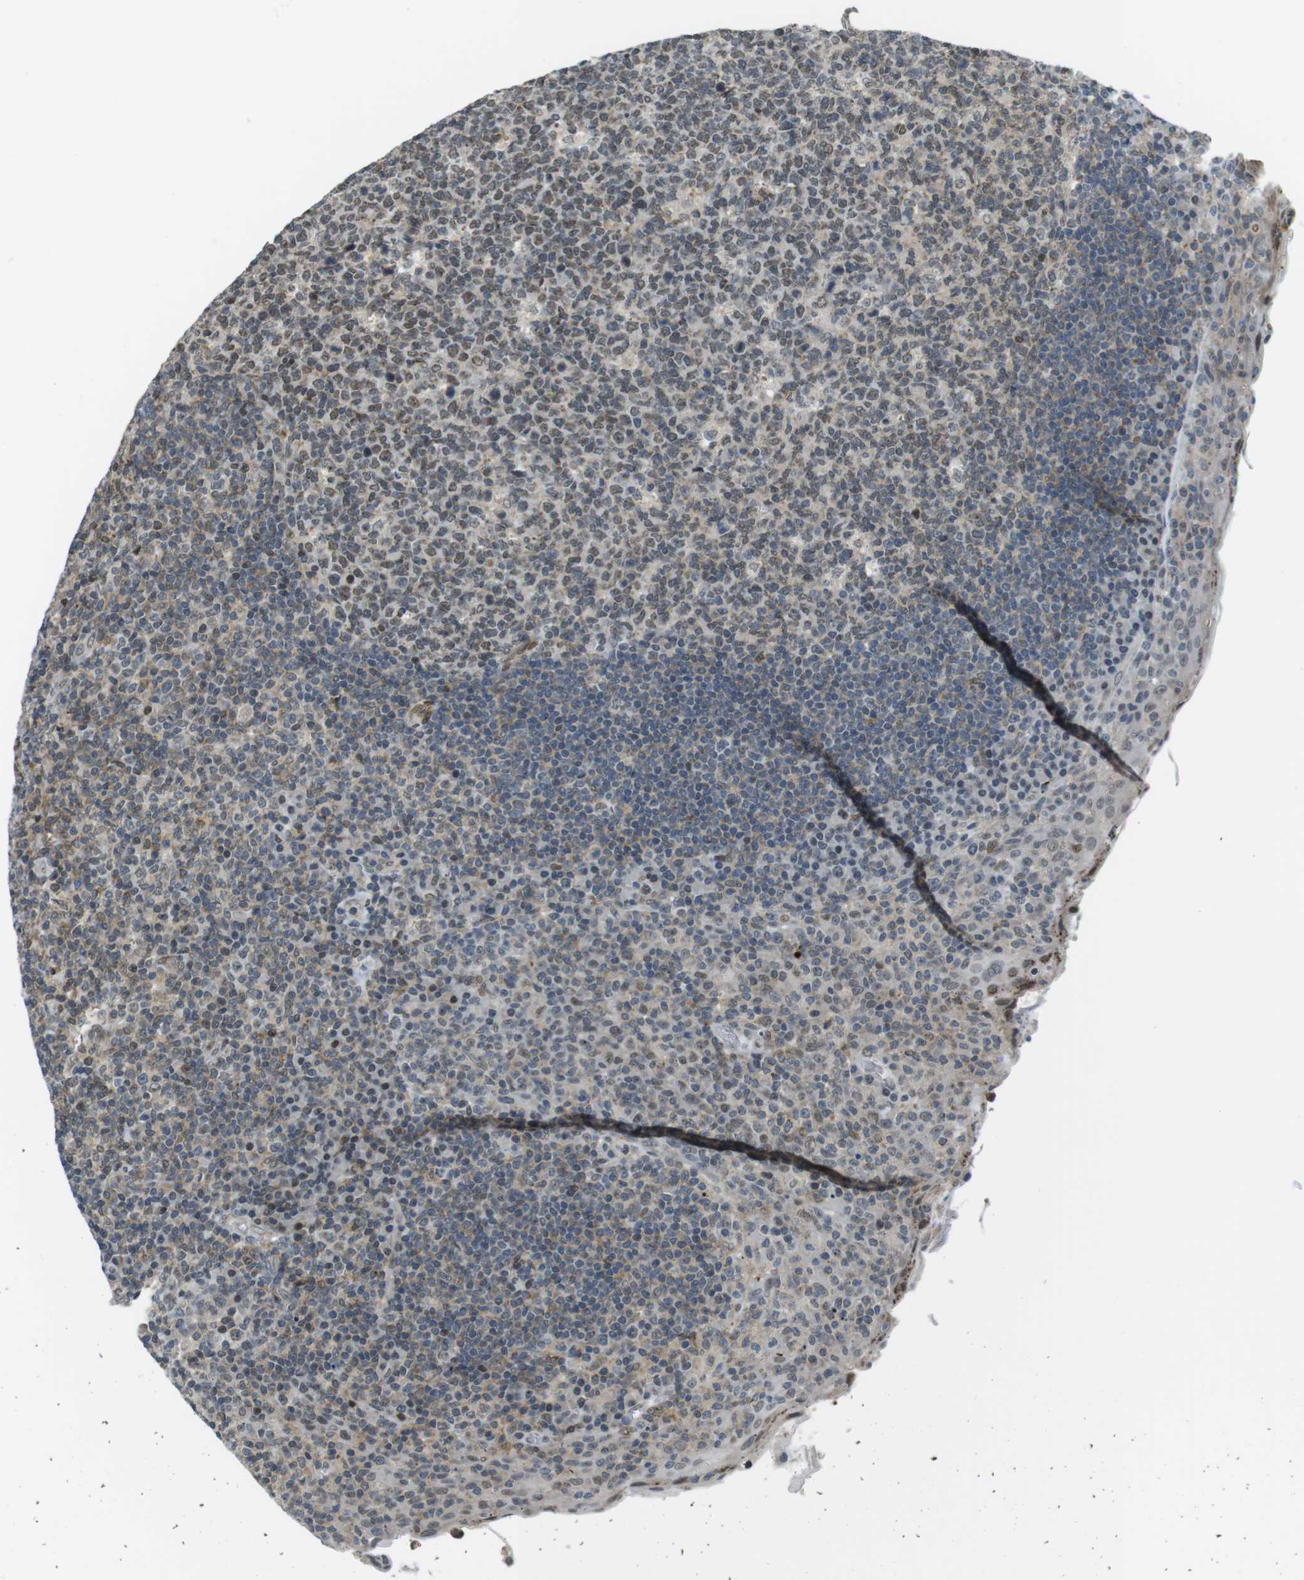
{"staining": {"intensity": "weak", "quantity": "25%-75%", "location": "nuclear"}, "tissue": "tonsil", "cell_type": "Germinal center cells", "image_type": "normal", "snomed": [{"axis": "morphology", "description": "Normal tissue, NOS"}, {"axis": "topography", "description": "Tonsil"}], "caption": "An IHC photomicrograph of normal tissue is shown. Protein staining in brown labels weak nuclear positivity in tonsil within germinal center cells.", "gene": "USP7", "patient": {"sex": "male", "age": 17}}